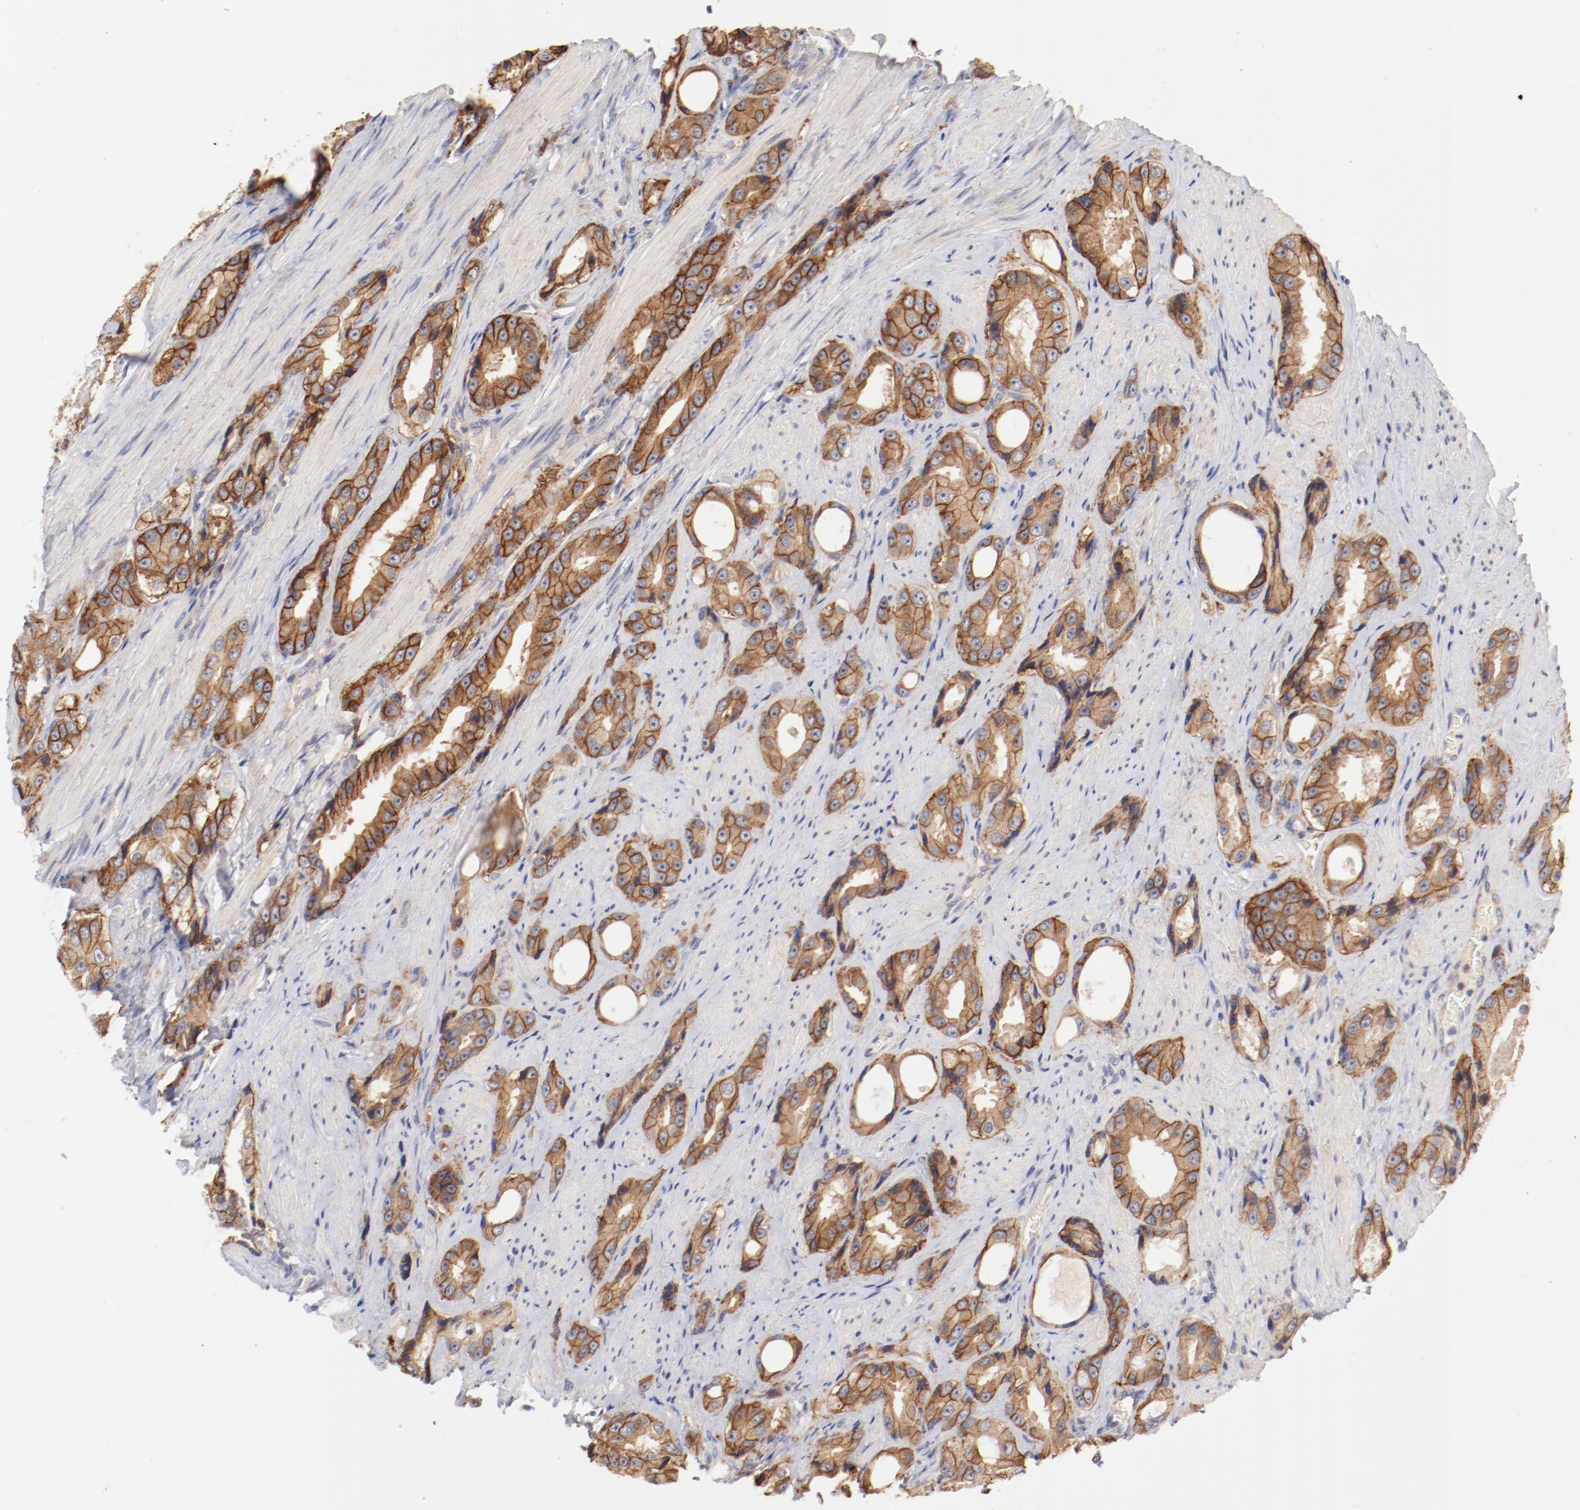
{"staining": {"intensity": "moderate", "quantity": ">75%", "location": "cytoplasmic/membranous"}, "tissue": "prostate cancer", "cell_type": "Tumor cells", "image_type": "cancer", "snomed": [{"axis": "morphology", "description": "Adenocarcinoma, Medium grade"}, {"axis": "topography", "description": "Prostate"}], "caption": "A high-resolution histopathology image shows immunohistochemistry (IHC) staining of prostate cancer (adenocarcinoma (medium-grade)), which shows moderate cytoplasmic/membranous positivity in approximately >75% of tumor cells.", "gene": "SETD3", "patient": {"sex": "male", "age": 60}}